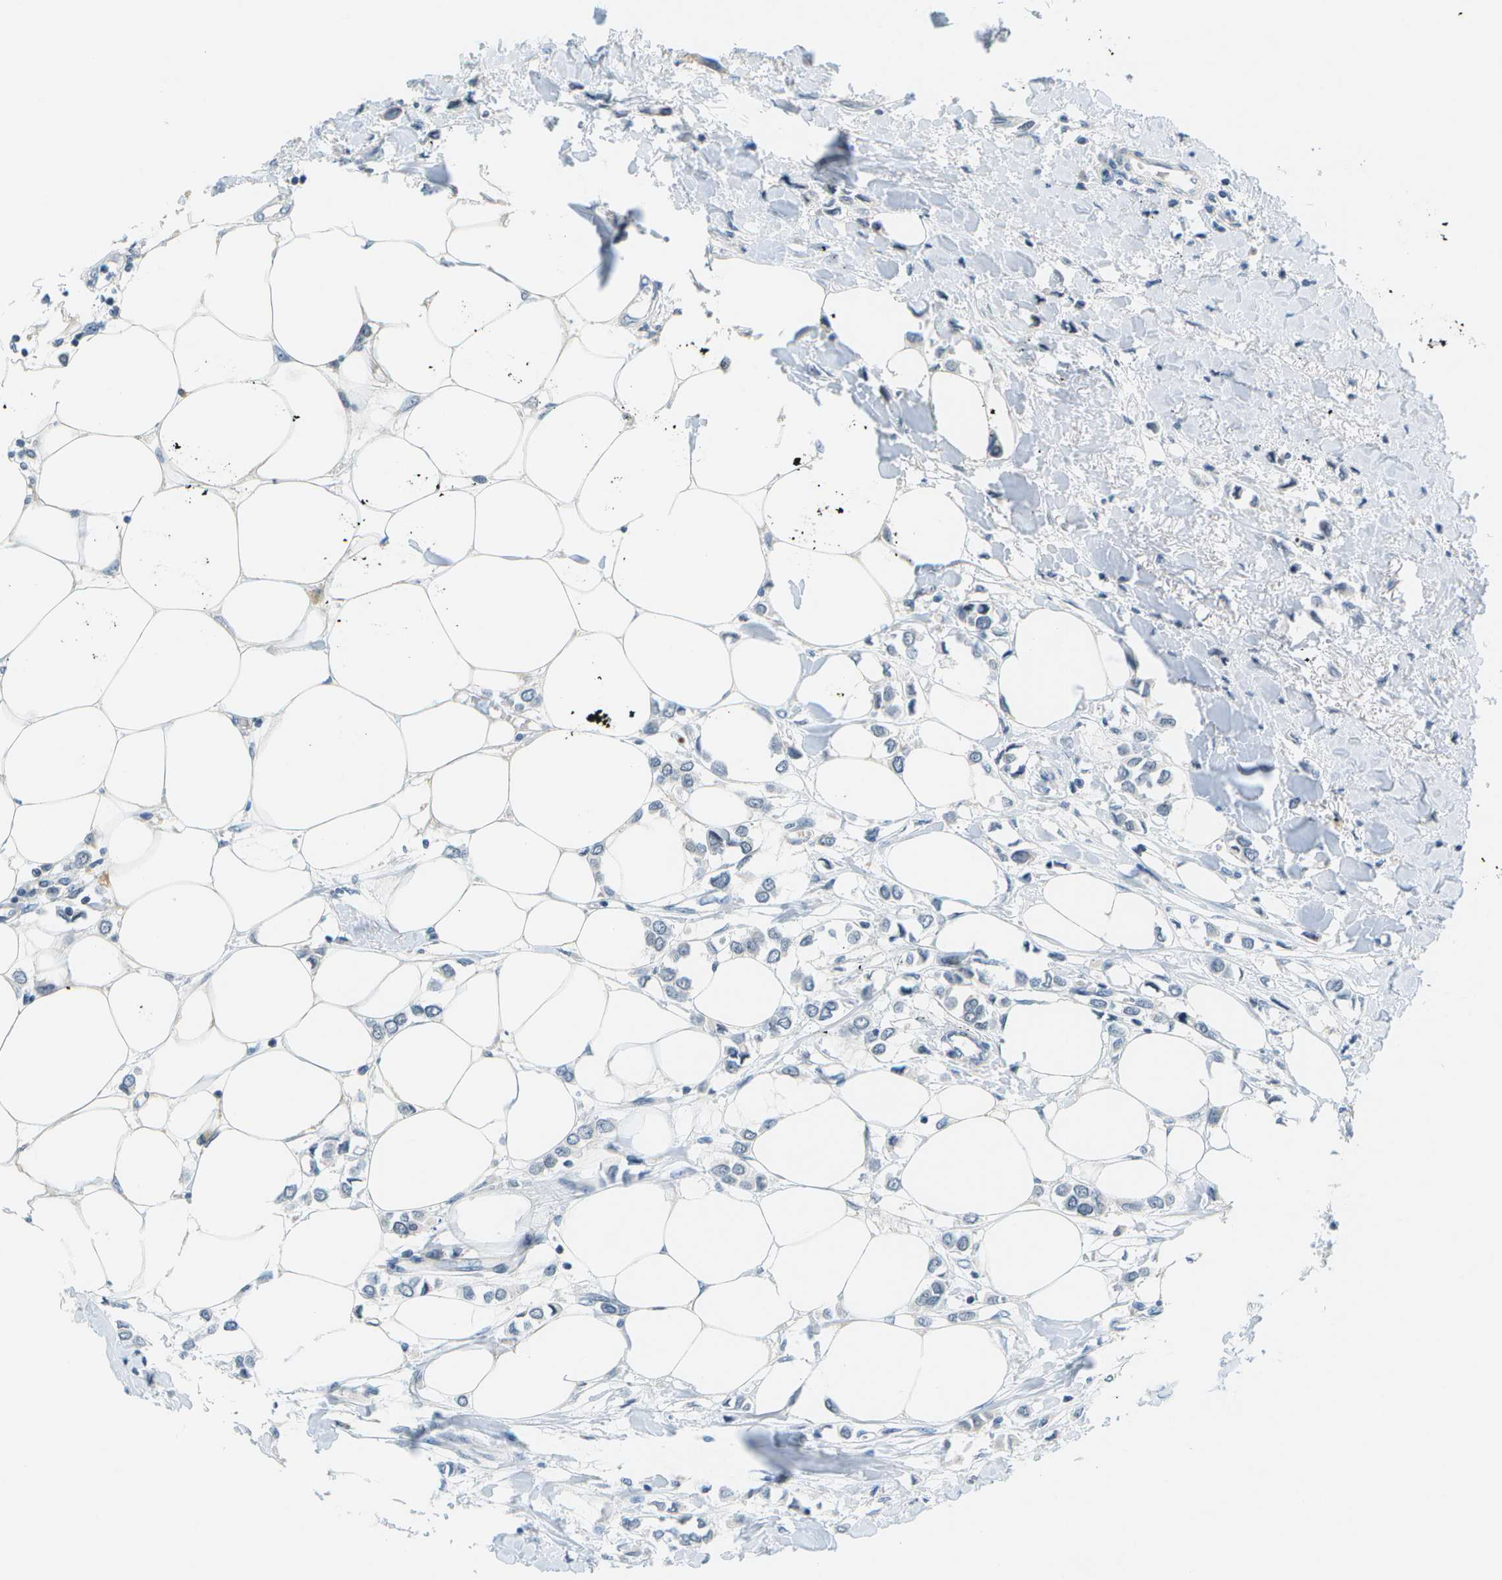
{"staining": {"intensity": "negative", "quantity": "none", "location": "none"}, "tissue": "breast cancer", "cell_type": "Tumor cells", "image_type": "cancer", "snomed": [{"axis": "morphology", "description": "Lobular carcinoma"}, {"axis": "topography", "description": "Breast"}], "caption": "This is an immunohistochemistry image of breast cancer (lobular carcinoma). There is no positivity in tumor cells.", "gene": "PITHD1", "patient": {"sex": "female", "age": 51}}